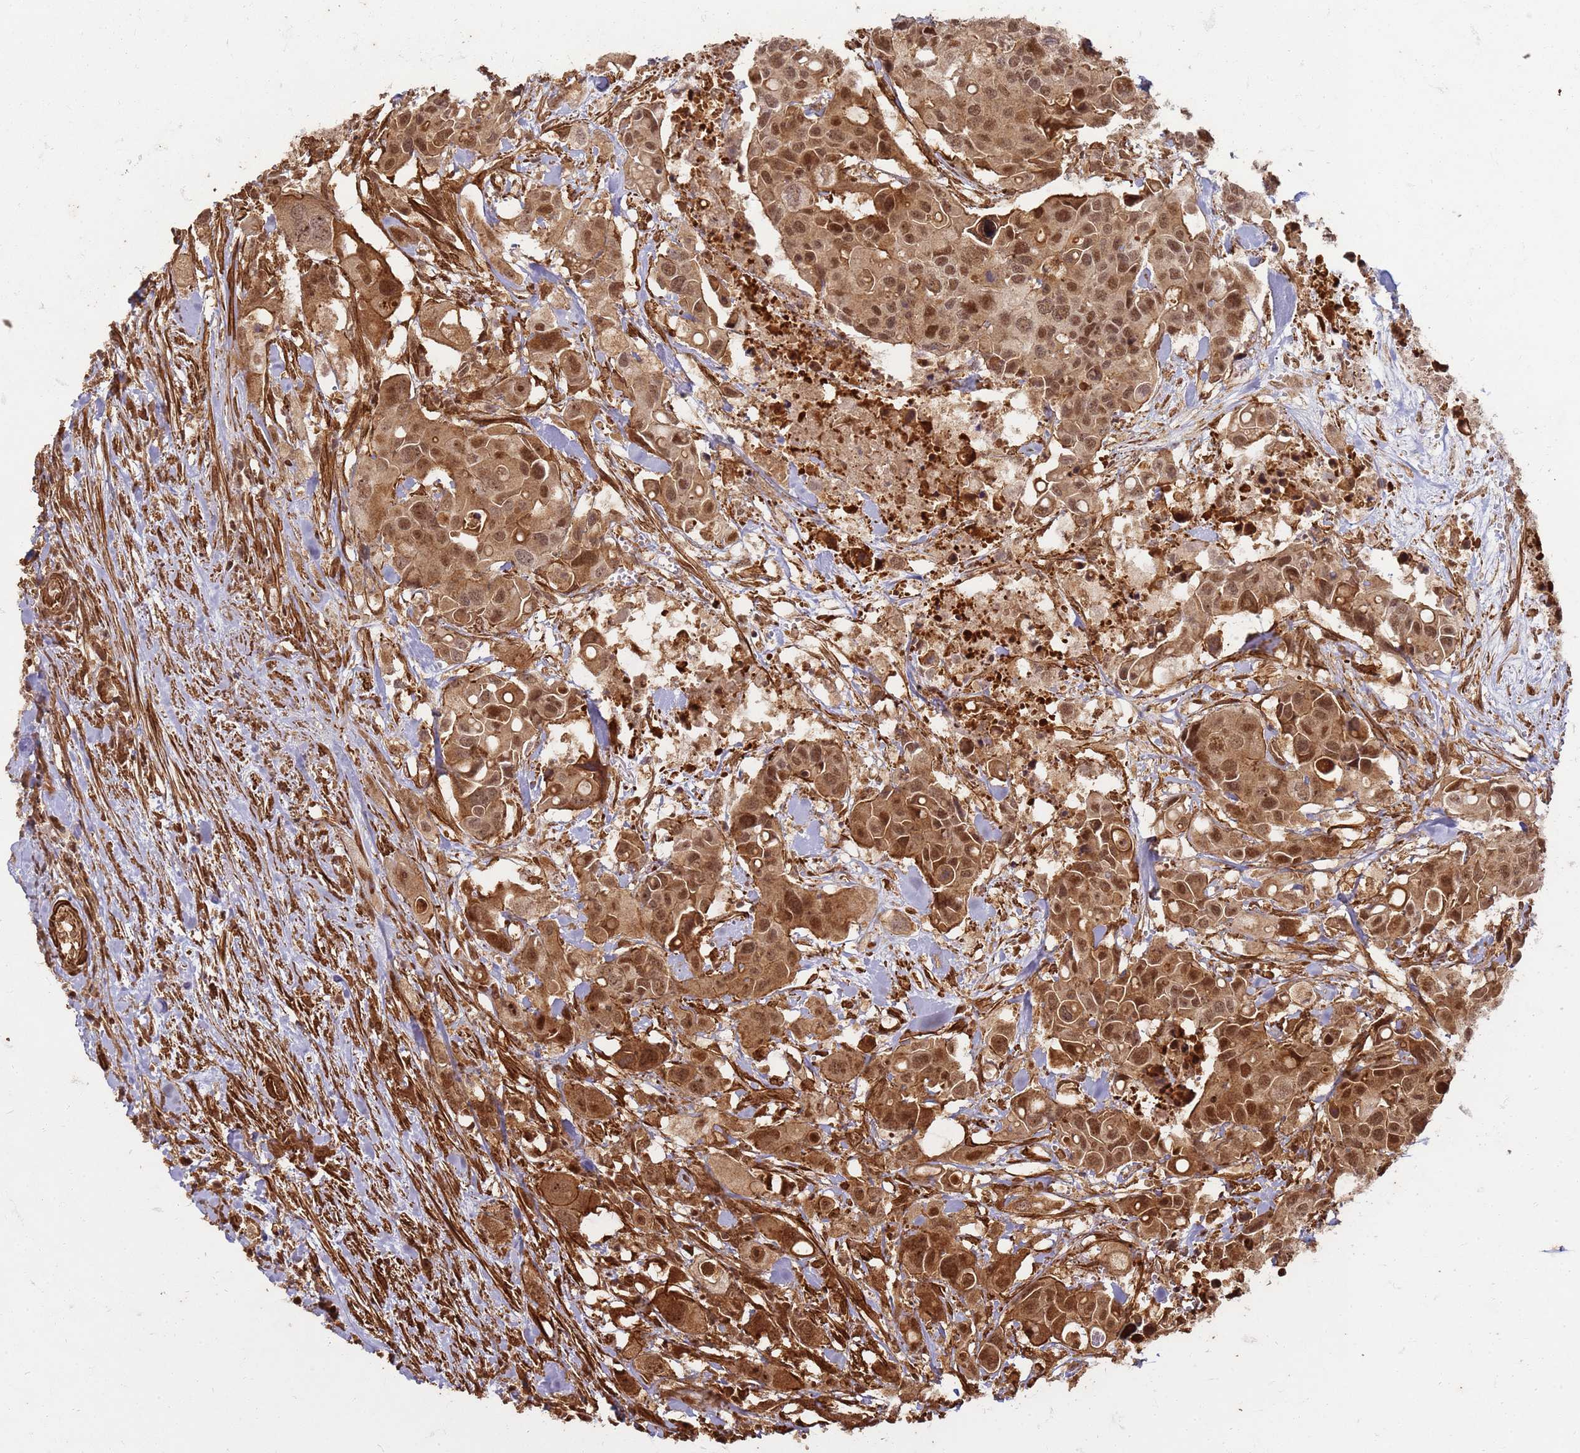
{"staining": {"intensity": "moderate", "quantity": ">75%", "location": "cytoplasmic/membranous,nuclear"}, "tissue": "colorectal cancer", "cell_type": "Tumor cells", "image_type": "cancer", "snomed": [{"axis": "morphology", "description": "Adenocarcinoma, NOS"}, {"axis": "topography", "description": "Colon"}], "caption": "The immunohistochemical stain shows moderate cytoplasmic/membranous and nuclear staining in tumor cells of adenocarcinoma (colorectal) tissue.", "gene": "KIF26A", "patient": {"sex": "male", "age": 77}}